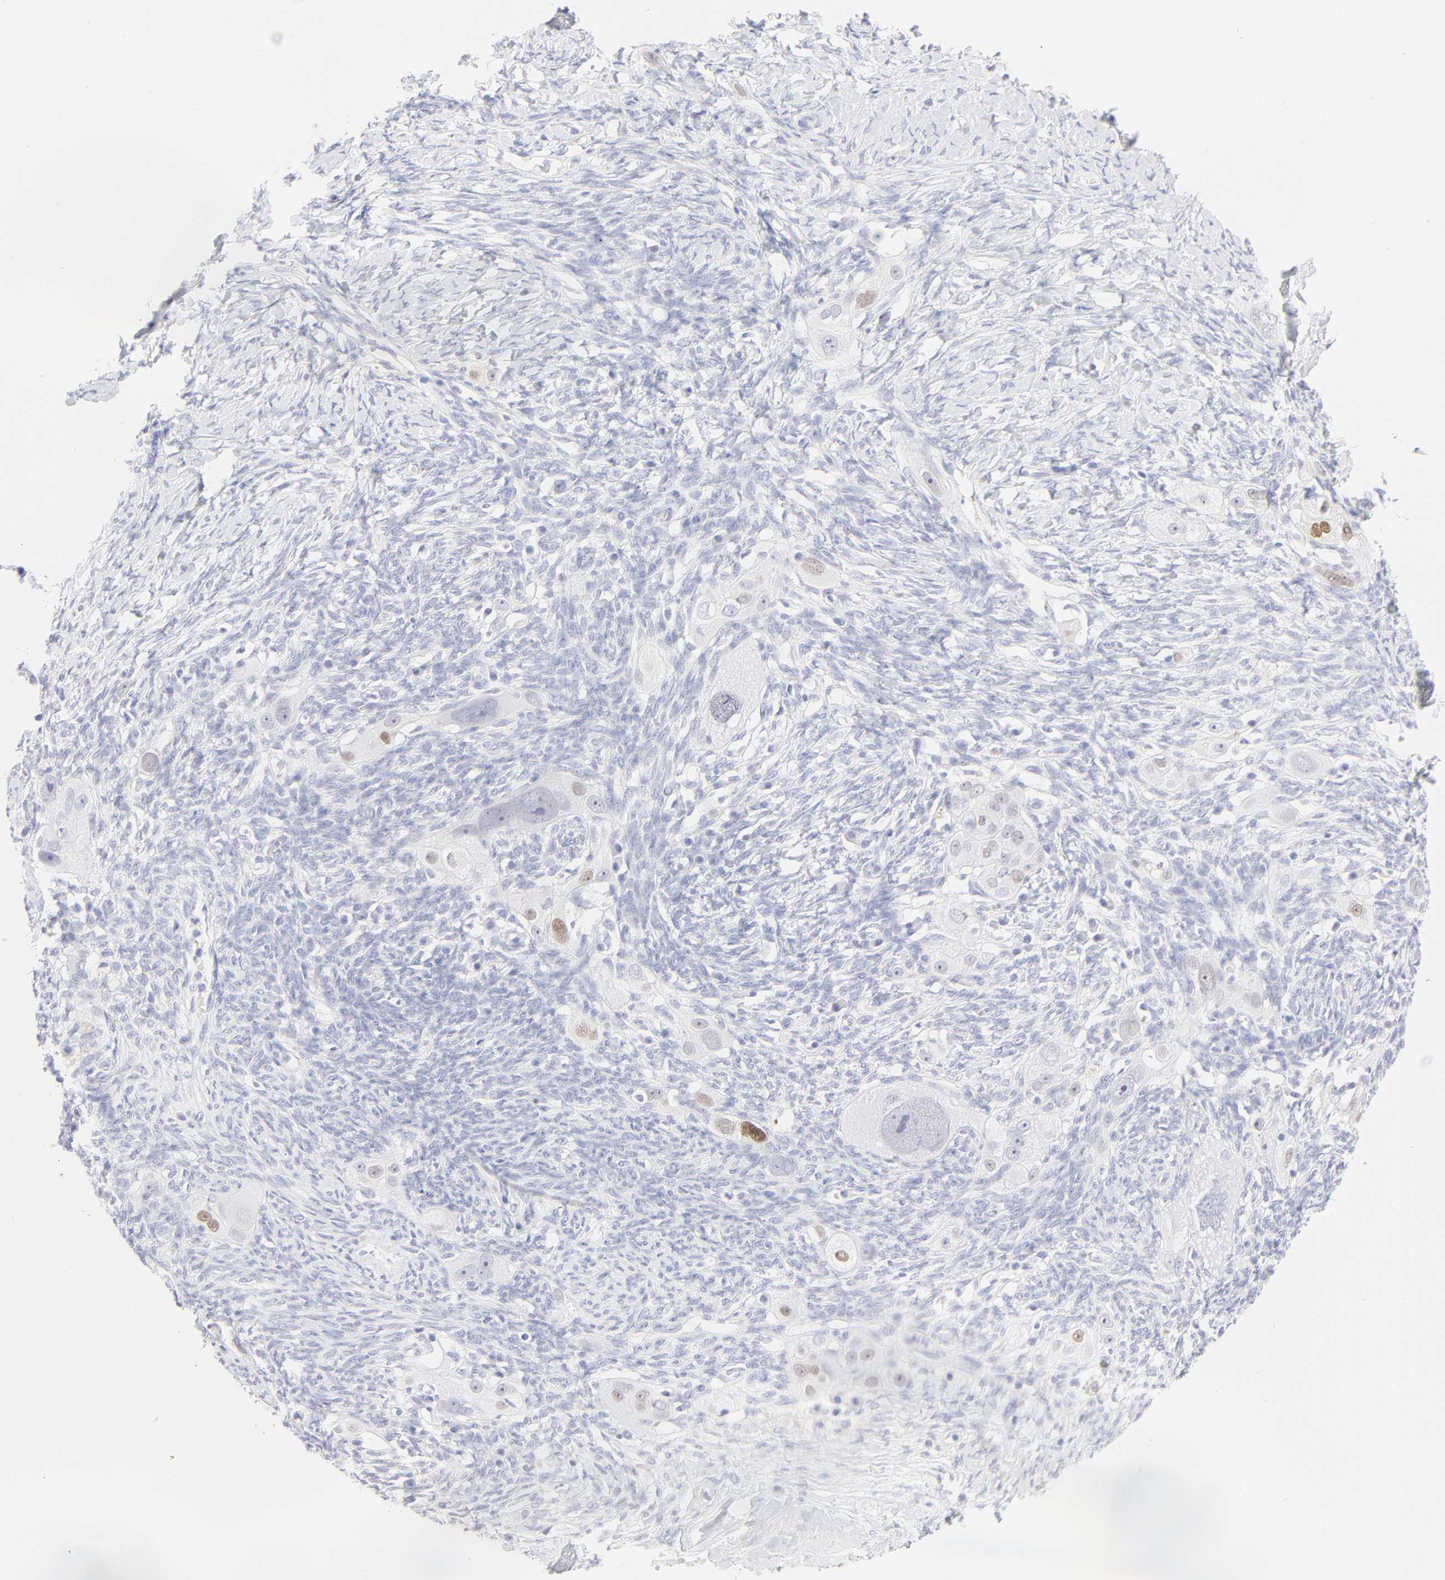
{"staining": {"intensity": "moderate", "quantity": "<25%", "location": "nuclear"}, "tissue": "ovarian cancer", "cell_type": "Tumor cells", "image_type": "cancer", "snomed": [{"axis": "morphology", "description": "Normal tissue, NOS"}, {"axis": "morphology", "description": "Cystadenocarcinoma, serous, NOS"}, {"axis": "topography", "description": "Ovary"}], "caption": "Immunohistochemical staining of ovarian cancer (serous cystadenocarcinoma) exhibits moderate nuclear protein staining in about <25% of tumor cells. The protein of interest is shown in brown color, while the nuclei are stained blue.", "gene": "ELF3", "patient": {"sex": "female", "age": 62}}